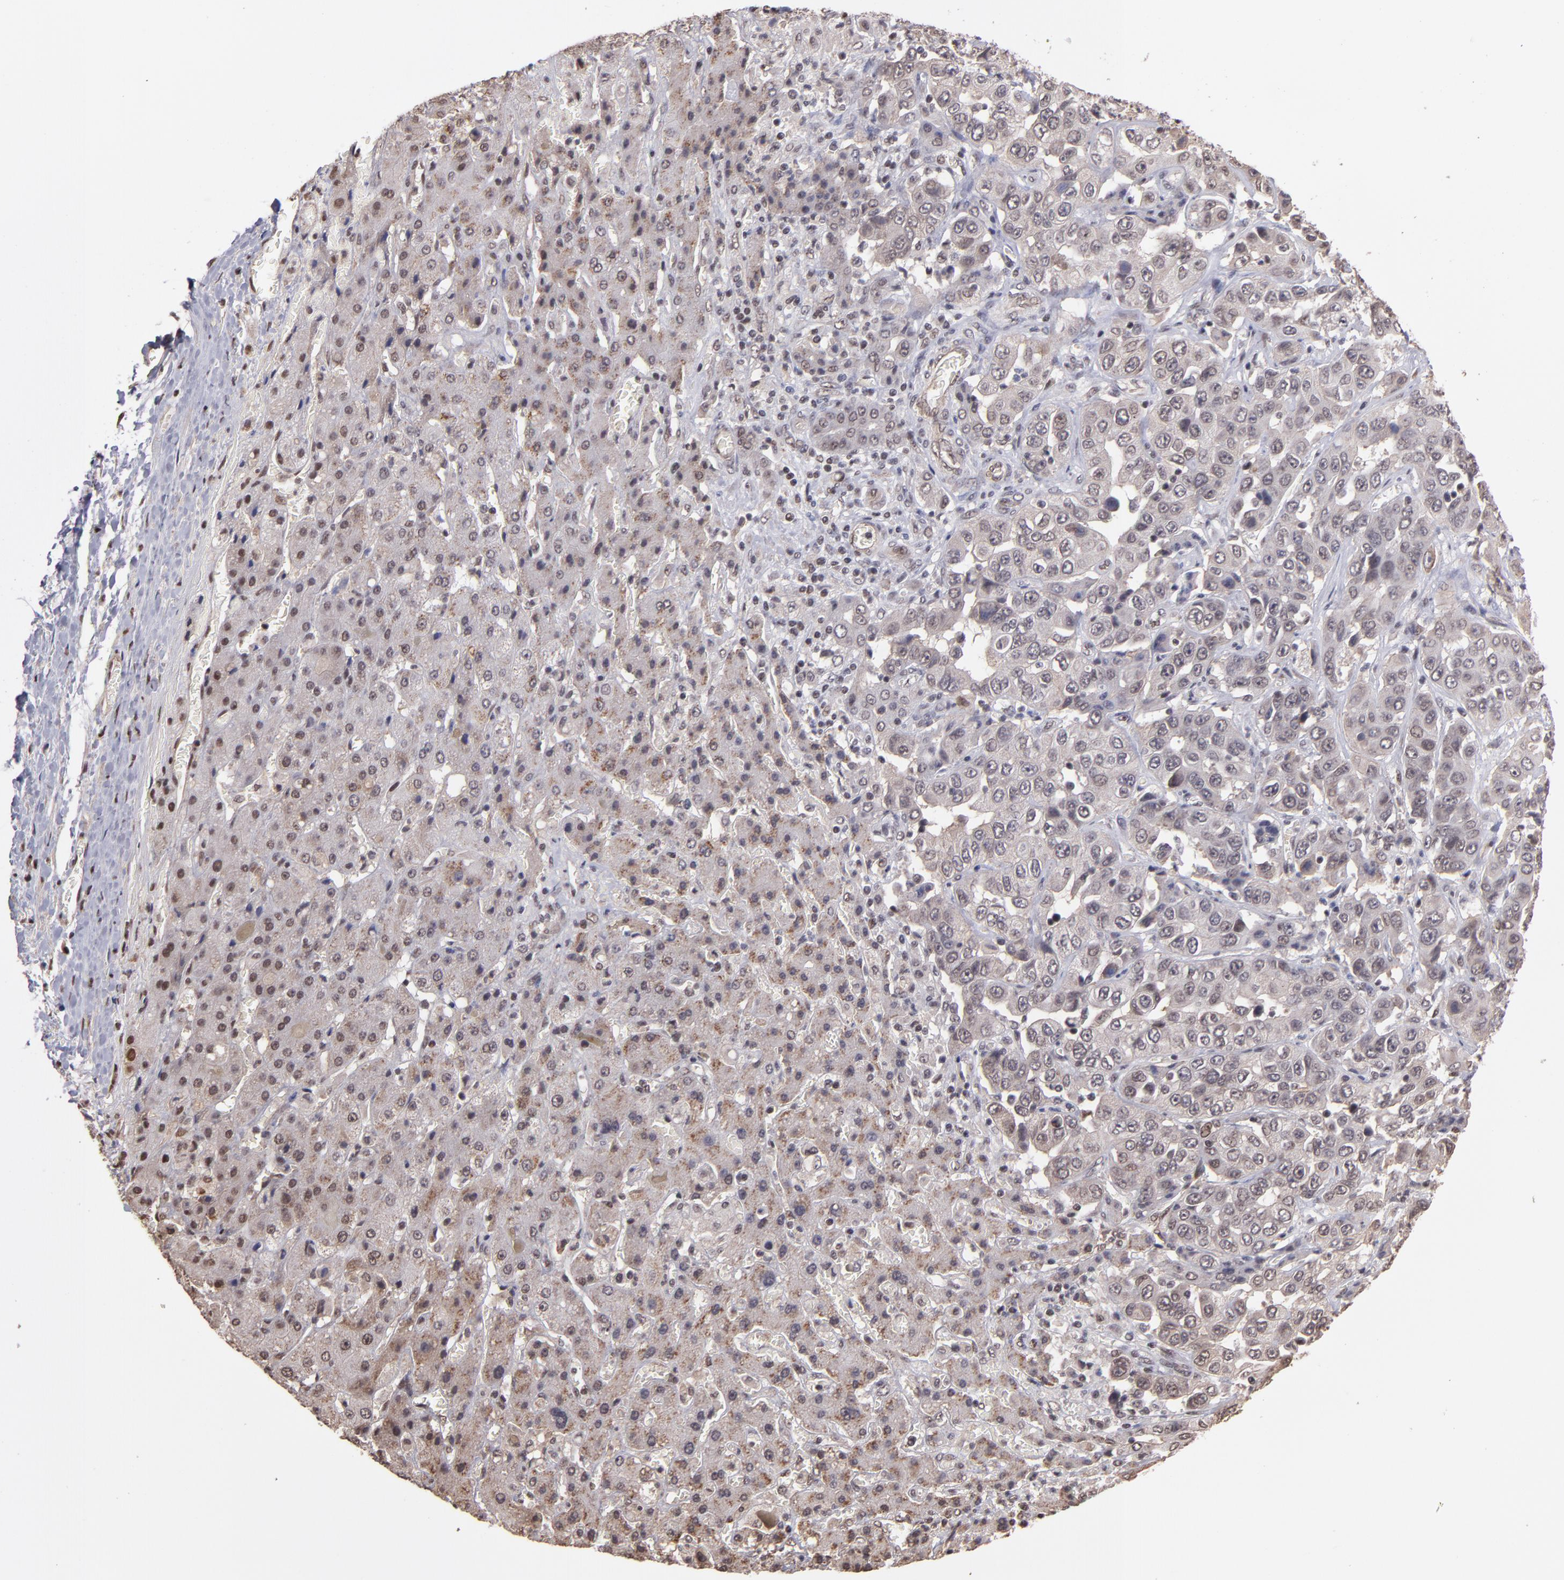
{"staining": {"intensity": "weak", "quantity": "<25%", "location": "cytoplasmic/membranous,nuclear"}, "tissue": "liver cancer", "cell_type": "Tumor cells", "image_type": "cancer", "snomed": [{"axis": "morphology", "description": "Cholangiocarcinoma"}, {"axis": "topography", "description": "Liver"}], "caption": "This photomicrograph is of liver cancer stained with immunohistochemistry (IHC) to label a protein in brown with the nuclei are counter-stained blue. There is no positivity in tumor cells.", "gene": "TERF2", "patient": {"sex": "female", "age": 52}}